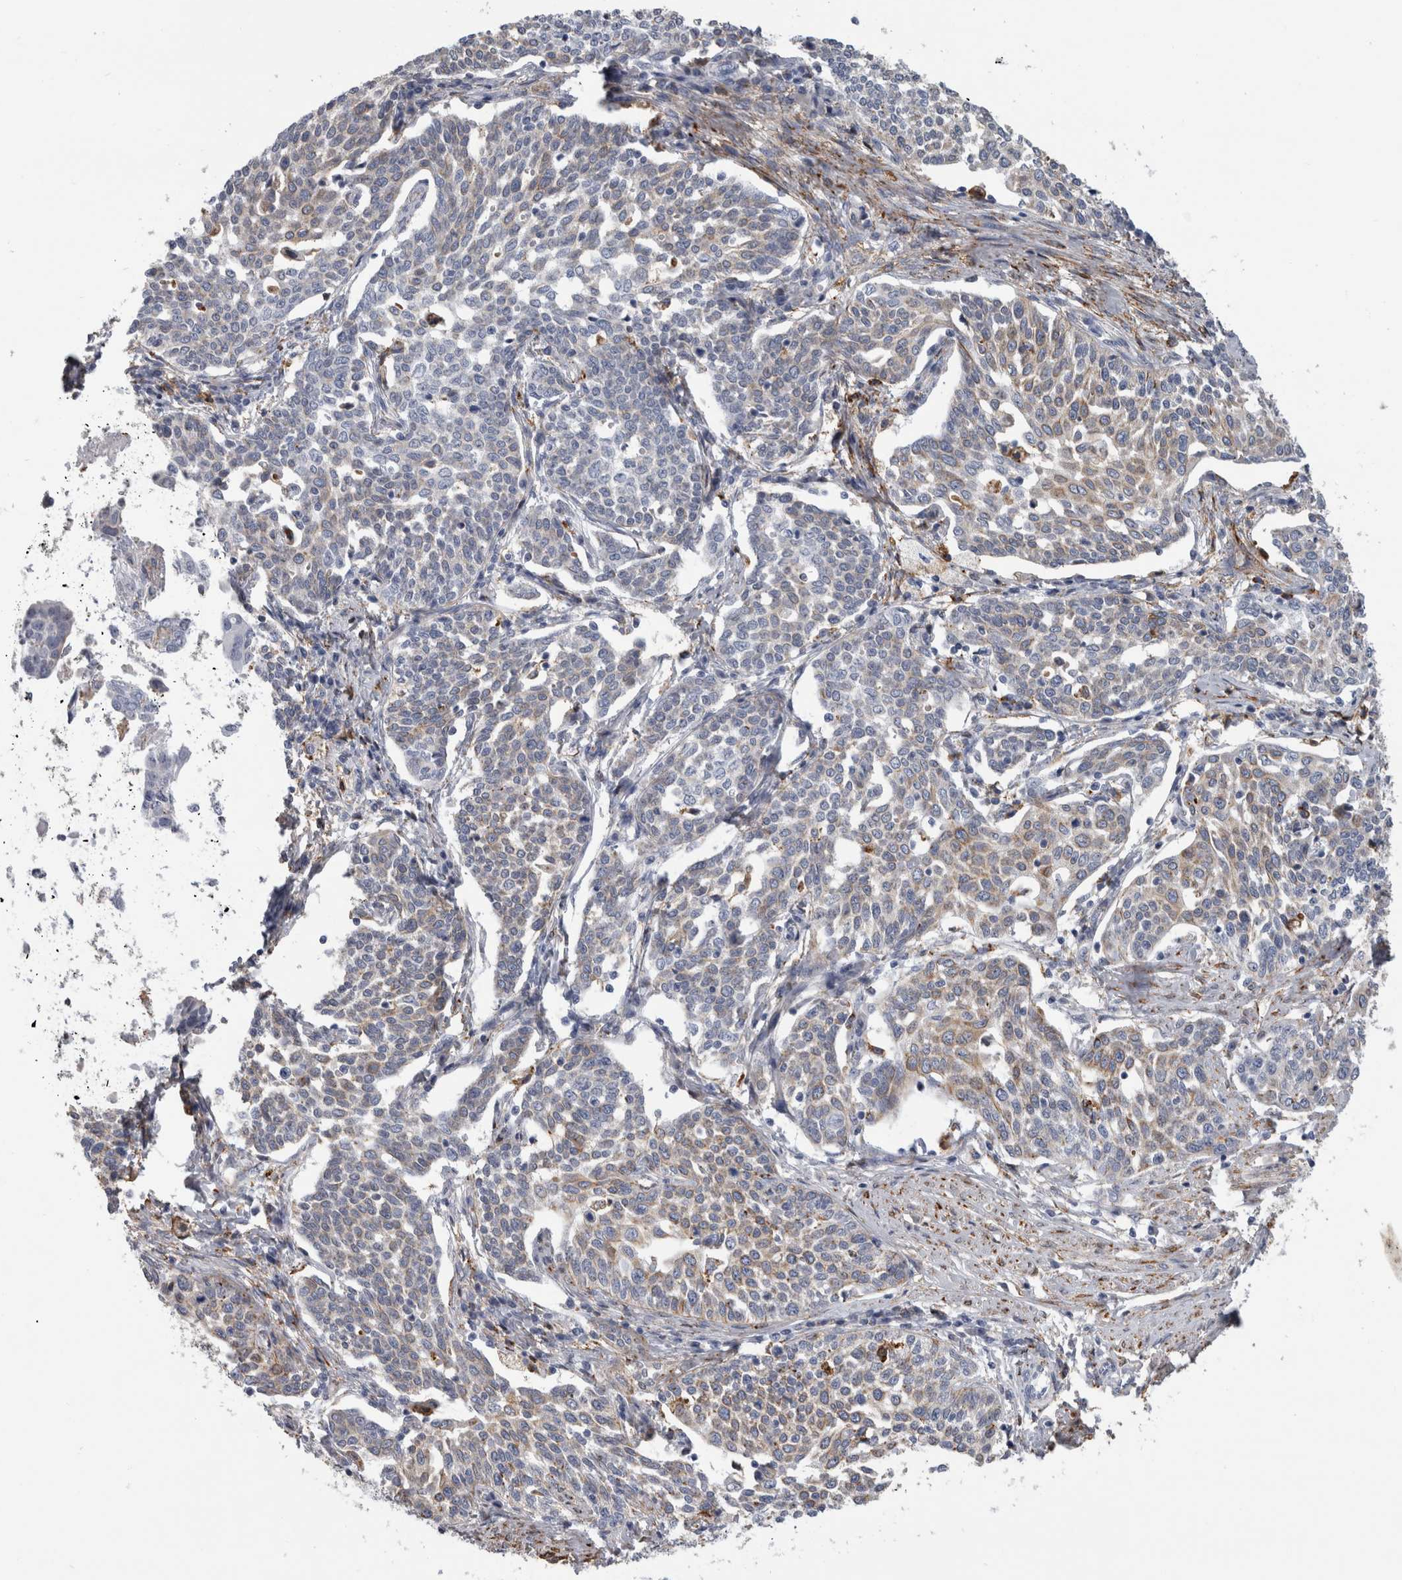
{"staining": {"intensity": "weak", "quantity": "25%-75%", "location": "cytoplasmic/membranous"}, "tissue": "cervical cancer", "cell_type": "Tumor cells", "image_type": "cancer", "snomed": [{"axis": "morphology", "description": "Squamous cell carcinoma, NOS"}, {"axis": "topography", "description": "Cervix"}], "caption": "Immunohistochemical staining of cervical squamous cell carcinoma reveals low levels of weak cytoplasmic/membranous expression in about 25%-75% of tumor cells.", "gene": "DNAJC24", "patient": {"sex": "female", "age": 34}}